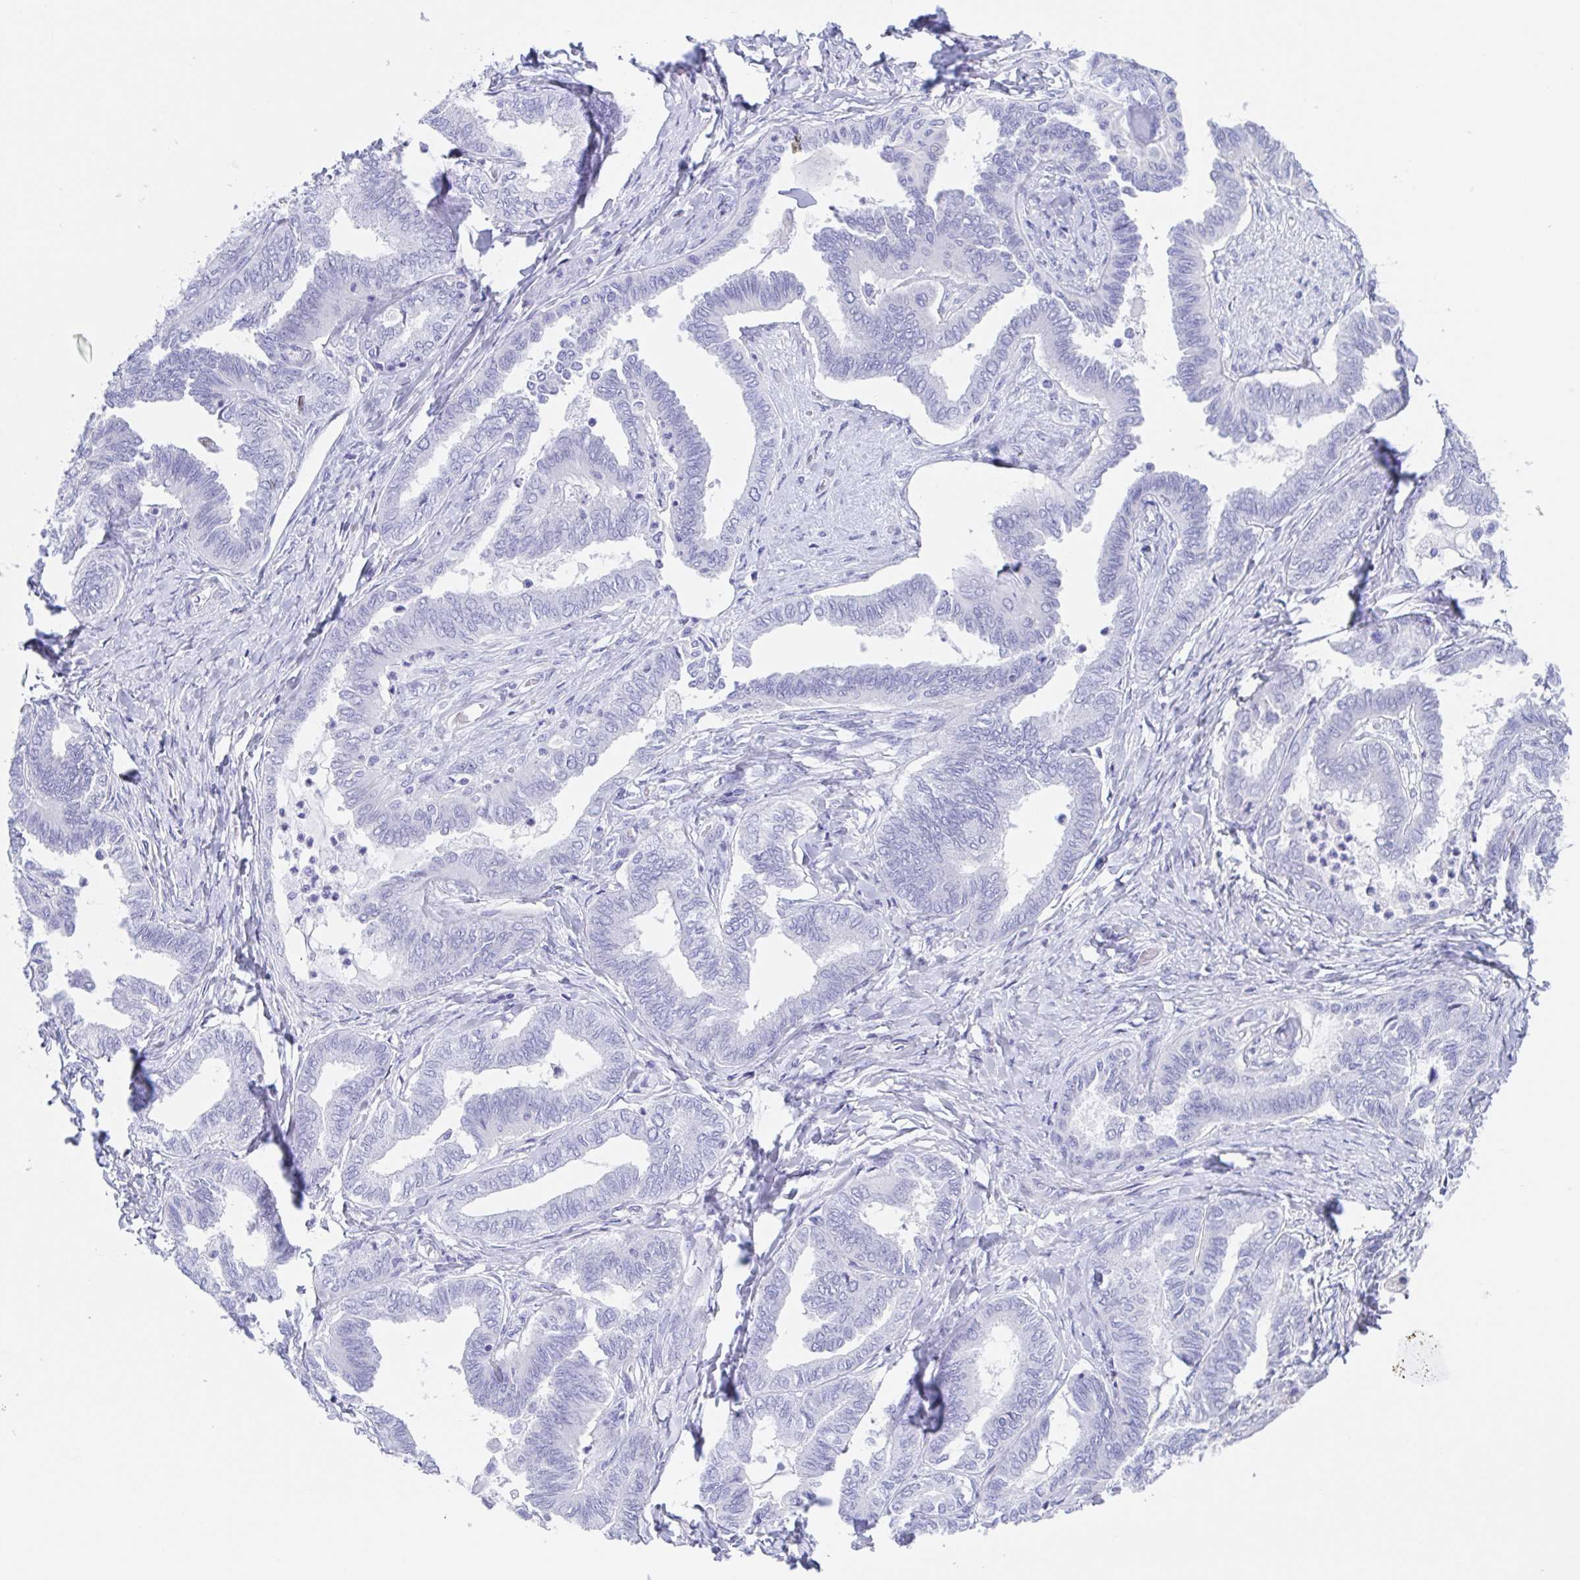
{"staining": {"intensity": "negative", "quantity": "none", "location": "none"}, "tissue": "ovarian cancer", "cell_type": "Tumor cells", "image_type": "cancer", "snomed": [{"axis": "morphology", "description": "Carcinoma, endometroid"}, {"axis": "topography", "description": "Ovary"}], "caption": "Immunohistochemistry micrograph of human ovarian endometroid carcinoma stained for a protein (brown), which demonstrates no expression in tumor cells. (DAB (3,3'-diaminobenzidine) IHC, high magnification).", "gene": "MUCL3", "patient": {"sex": "female", "age": 70}}